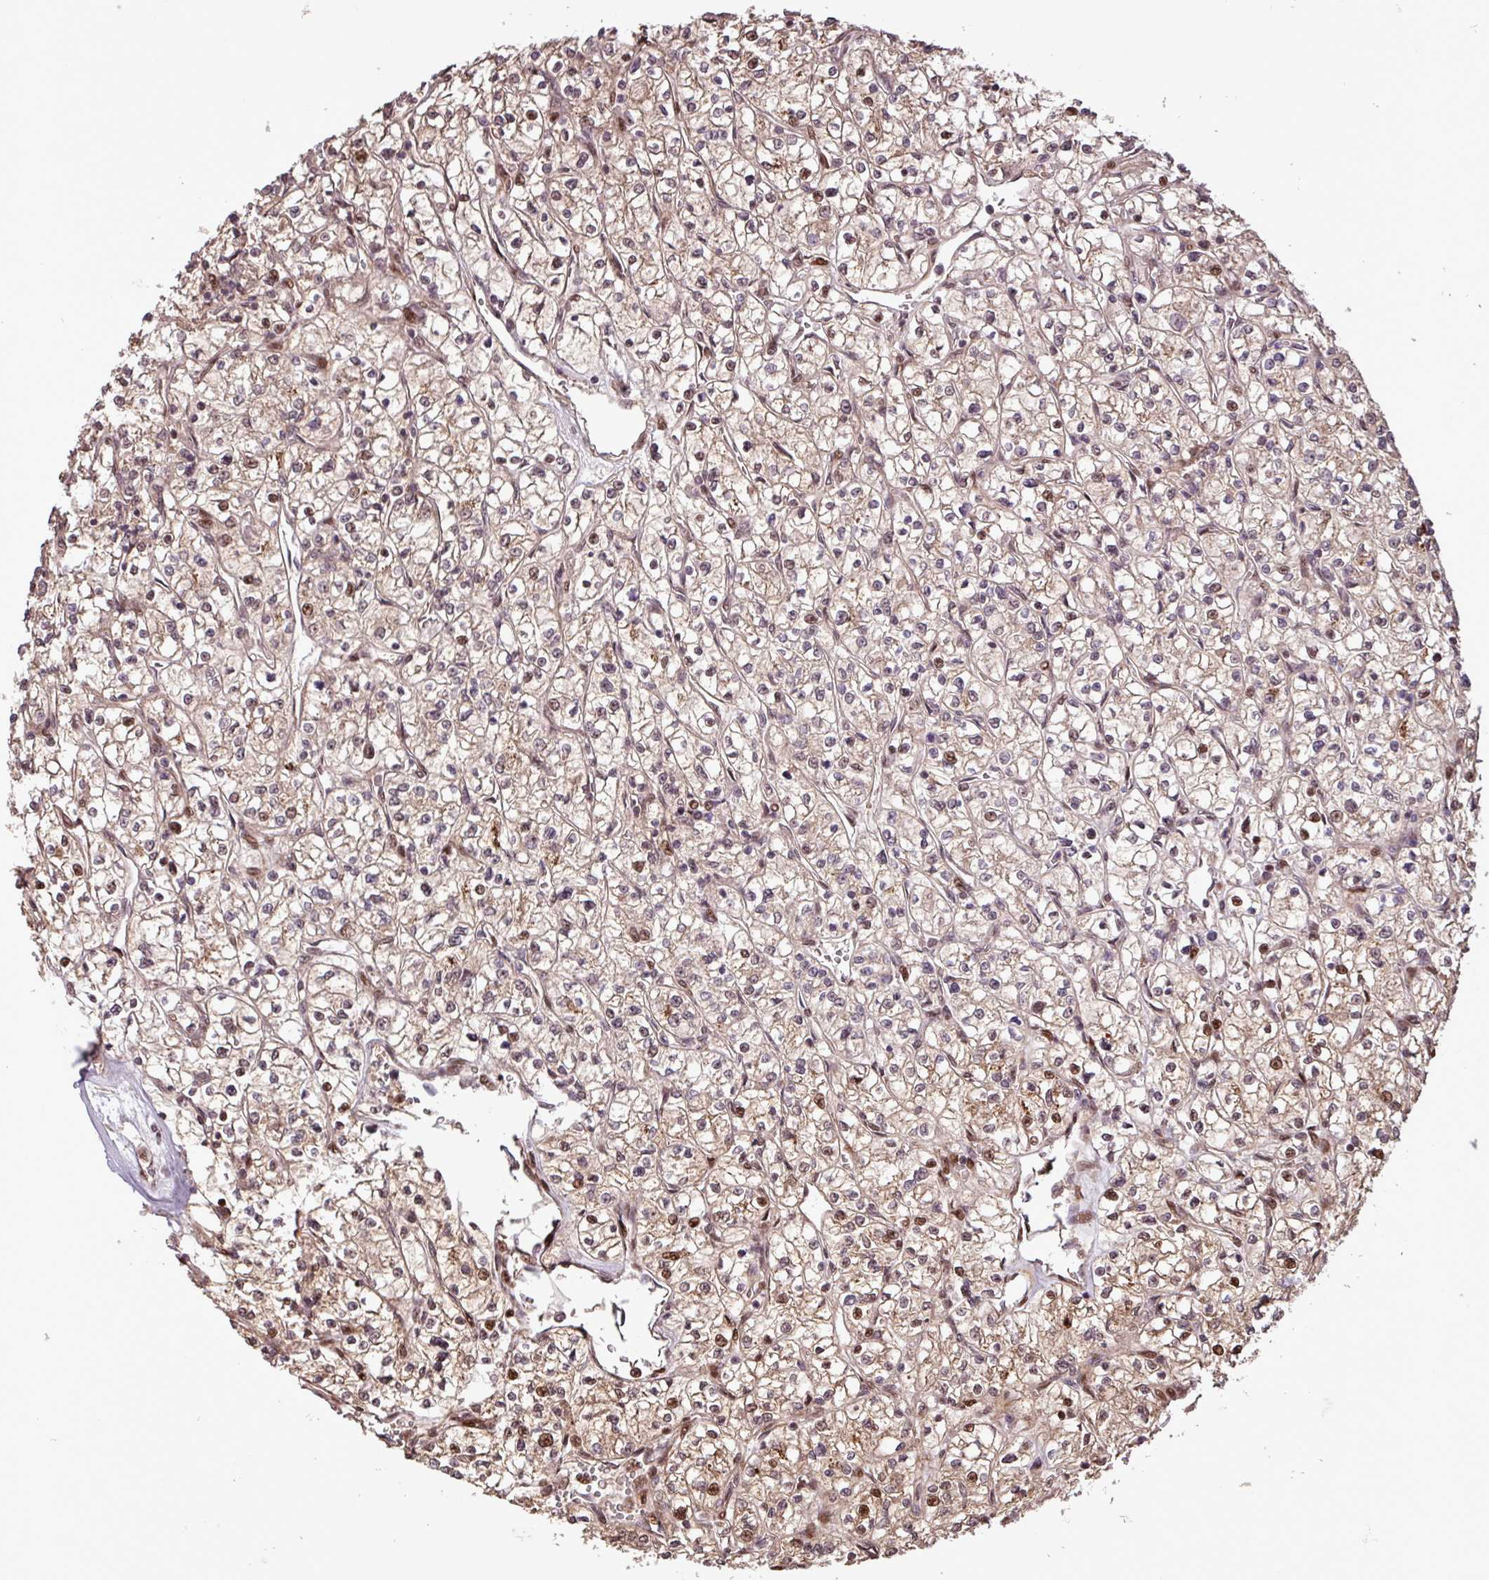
{"staining": {"intensity": "moderate", "quantity": "25%-75%", "location": "nuclear"}, "tissue": "renal cancer", "cell_type": "Tumor cells", "image_type": "cancer", "snomed": [{"axis": "morphology", "description": "Adenocarcinoma, NOS"}, {"axis": "topography", "description": "Kidney"}], "caption": "Renal adenocarcinoma stained with IHC demonstrates moderate nuclear expression in about 25%-75% of tumor cells. The staining is performed using DAB (3,3'-diaminobenzidine) brown chromogen to label protein expression. The nuclei are counter-stained blue using hematoxylin.", "gene": "SLC22A24", "patient": {"sex": "female", "age": 64}}